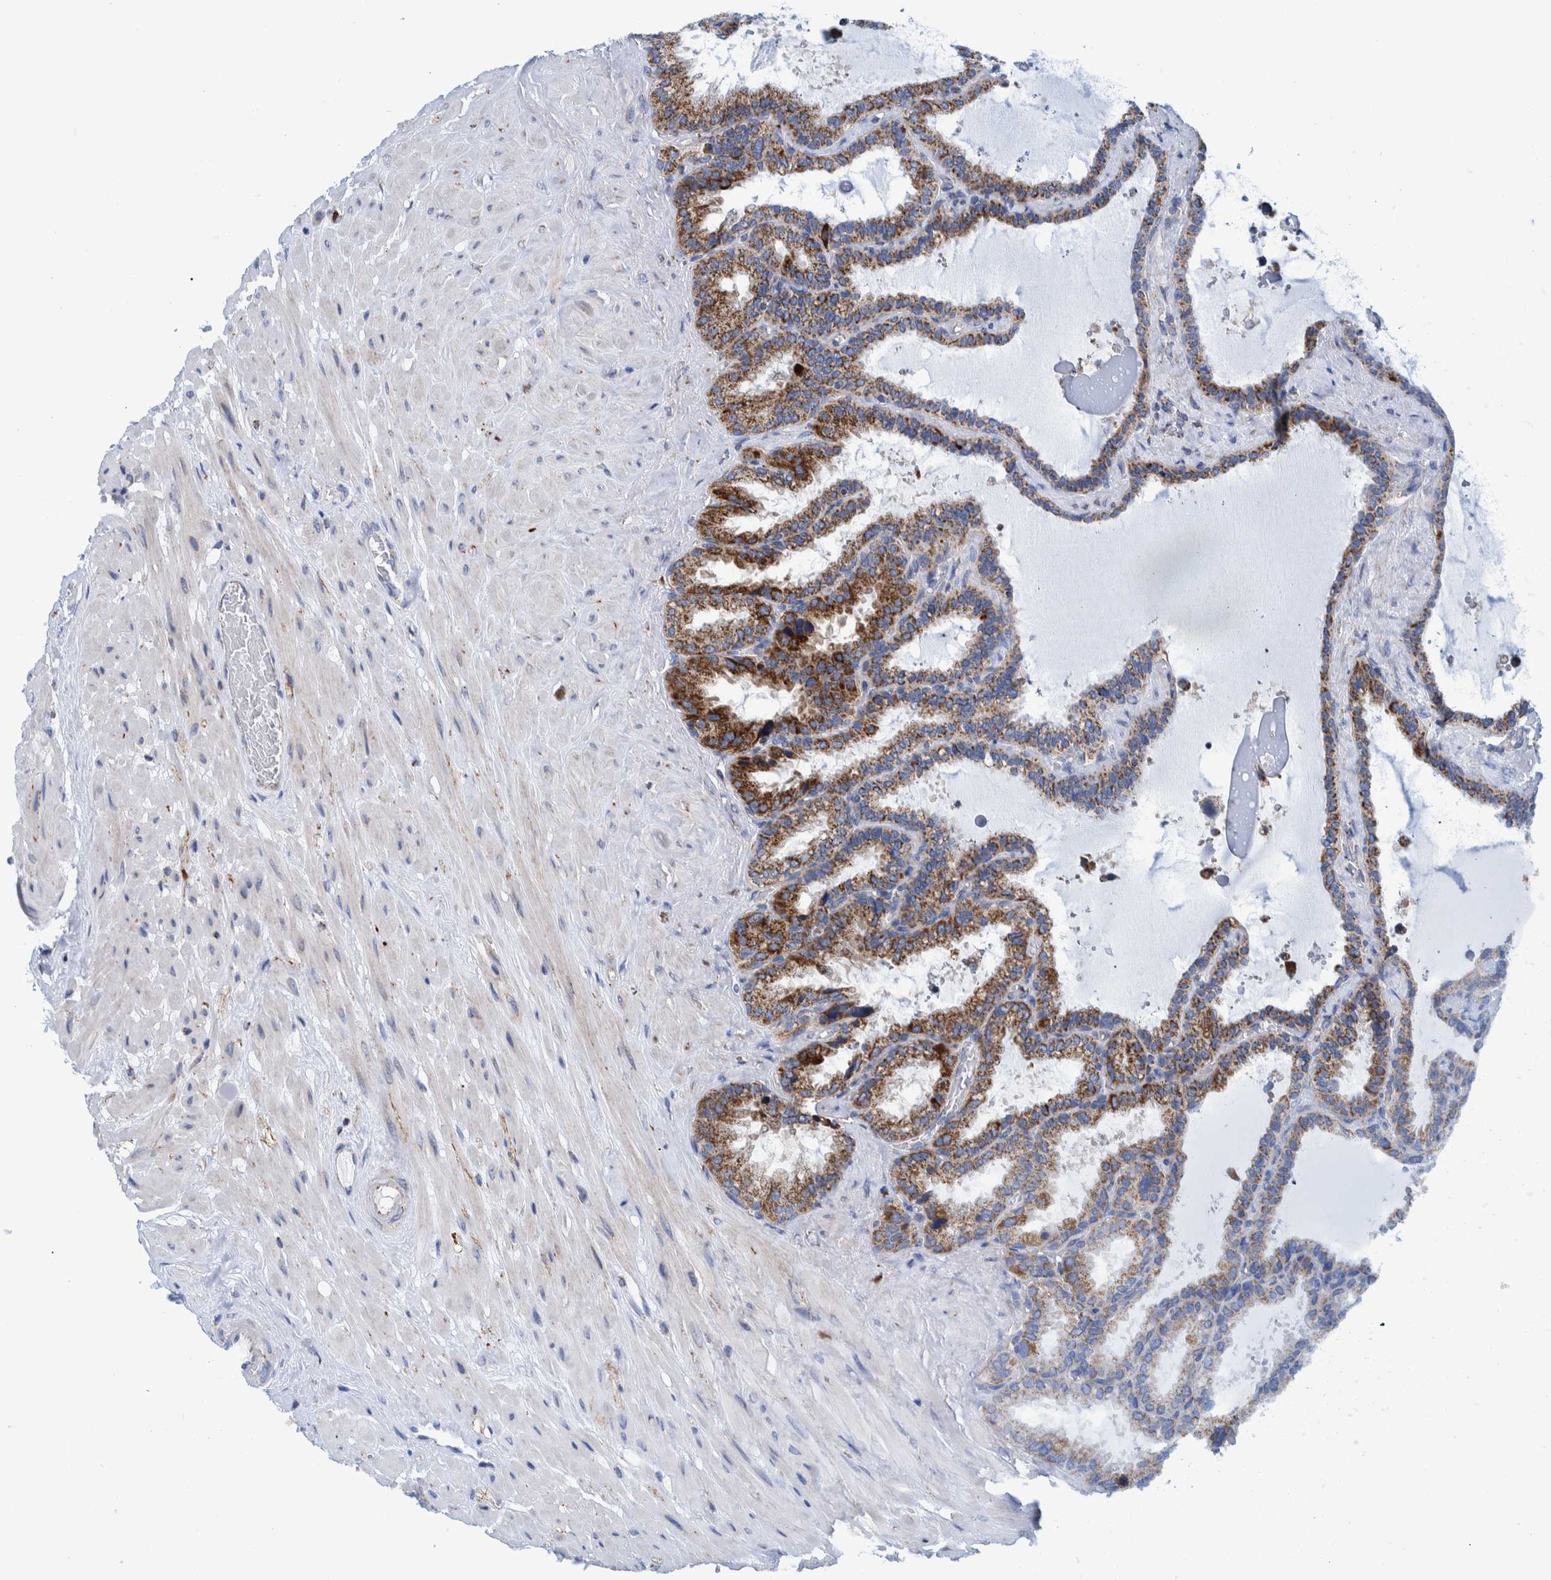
{"staining": {"intensity": "strong", "quantity": "25%-75%", "location": "cytoplasmic/membranous"}, "tissue": "seminal vesicle", "cell_type": "Glandular cells", "image_type": "normal", "snomed": [{"axis": "morphology", "description": "Normal tissue, NOS"}, {"axis": "topography", "description": "Seminal veicle"}], "caption": "Immunohistochemistry photomicrograph of benign seminal vesicle: human seminal vesicle stained using immunohistochemistry (IHC) displays high levels of strong protein expression localized specifically in the cytoplasmic/membranous of glandular cells, appearing as a cytoplasmic/membranous brown color.", "gene": "BZW2", "patient": {"sex": "male", "age": 46}}